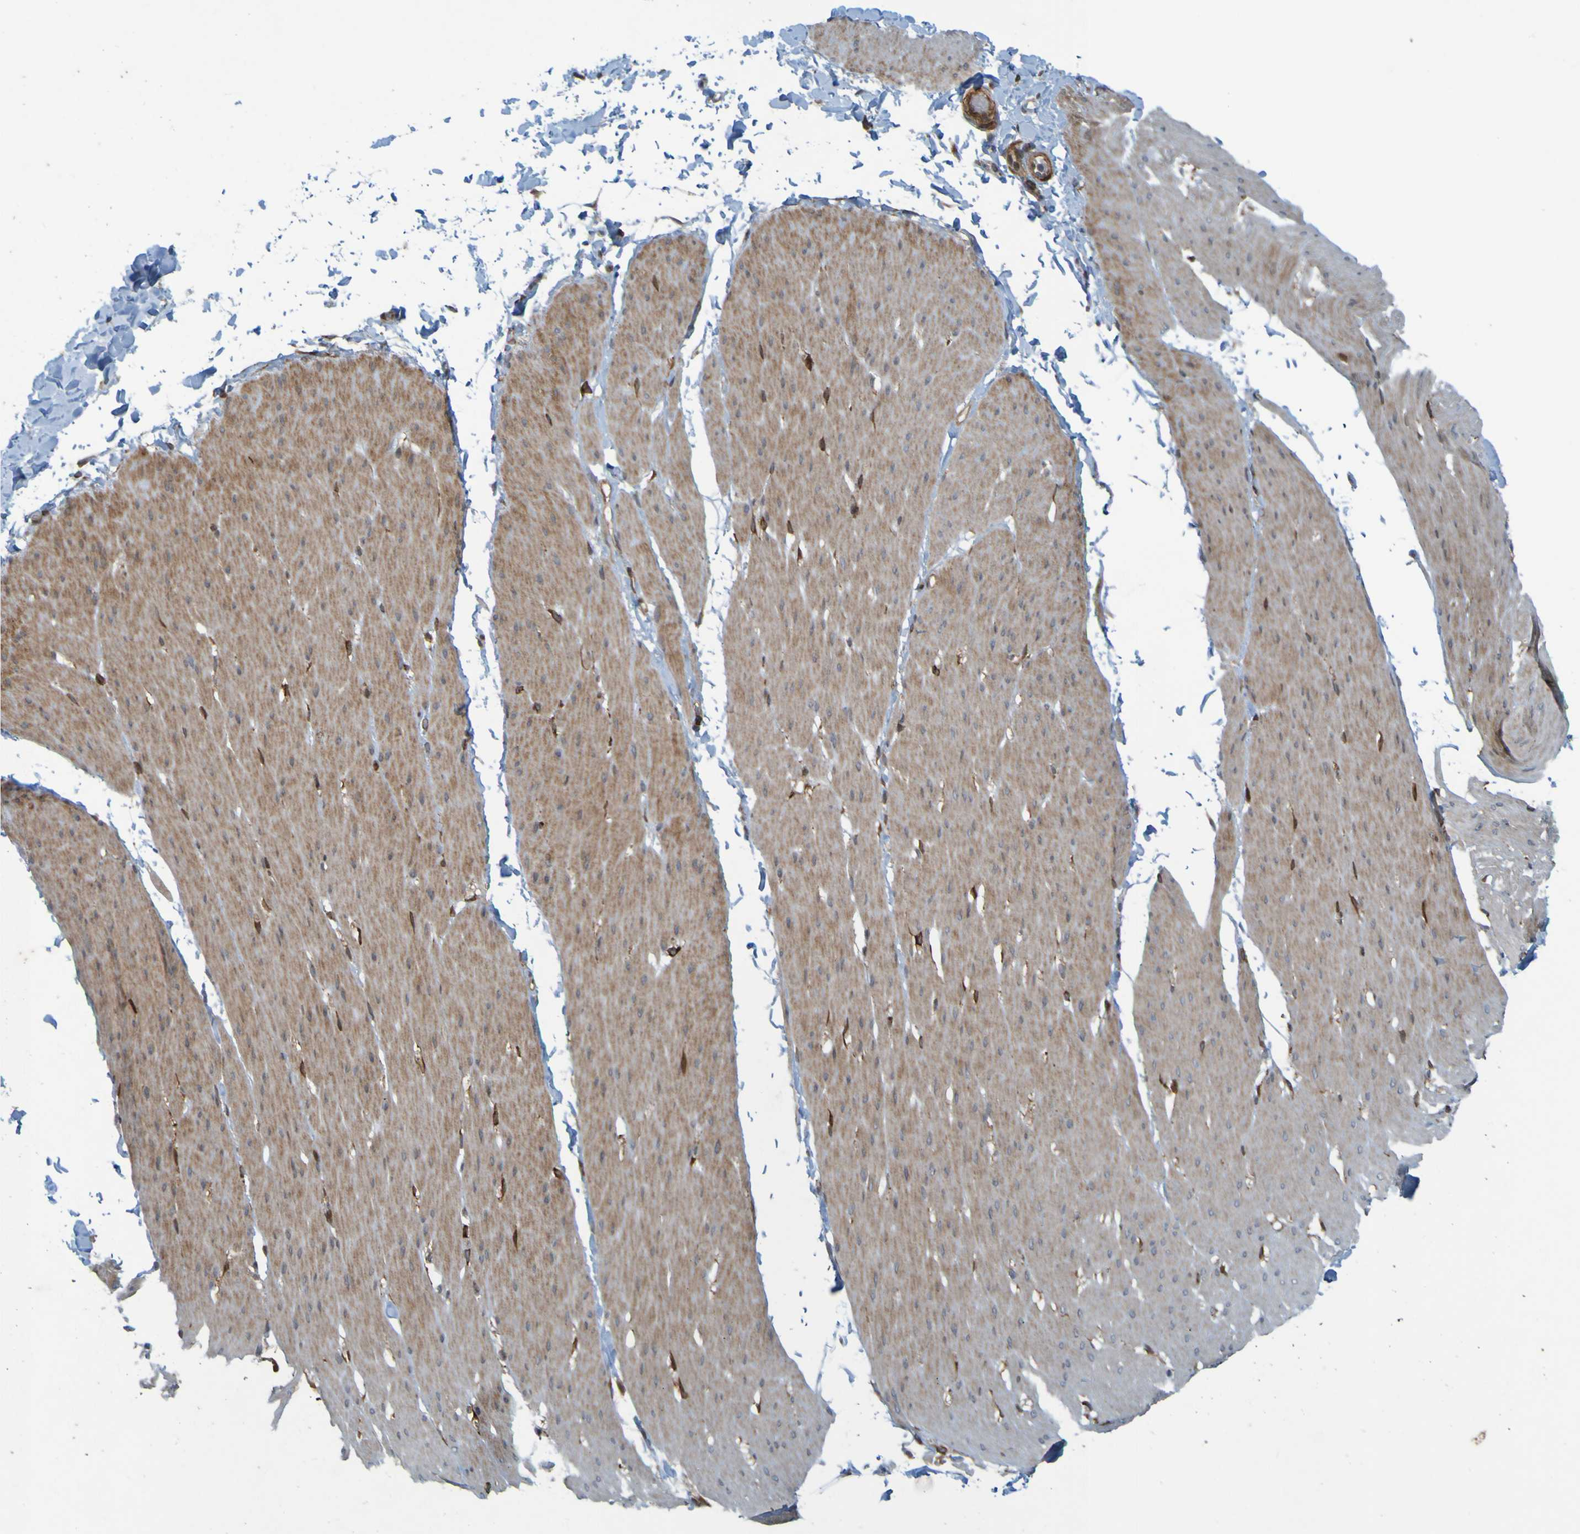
{"staining": {"intensity": "moderate", "quantity": "25%-75%", "location": "cytoplasmic/membranous"}, "tissue": "smooth muscle", "cell_type": "Smooth muscle cells", "image_type": "normal", "snomed": [{"axis": "morphology", "description": "Normal tissue, NOS"}, {"axis": "topography", "description": "Smooth muscle"}, {"axis": "topography", "description": "Colon"}], "caption": "Smooth muscle cells display medium levels of moderate cytoplasmic/membranous expression in about 25%-75% of cells in benign human smooth muscle.", "gene": "GUCY1A1", "patient": {"sex": "male", "age": 67}}